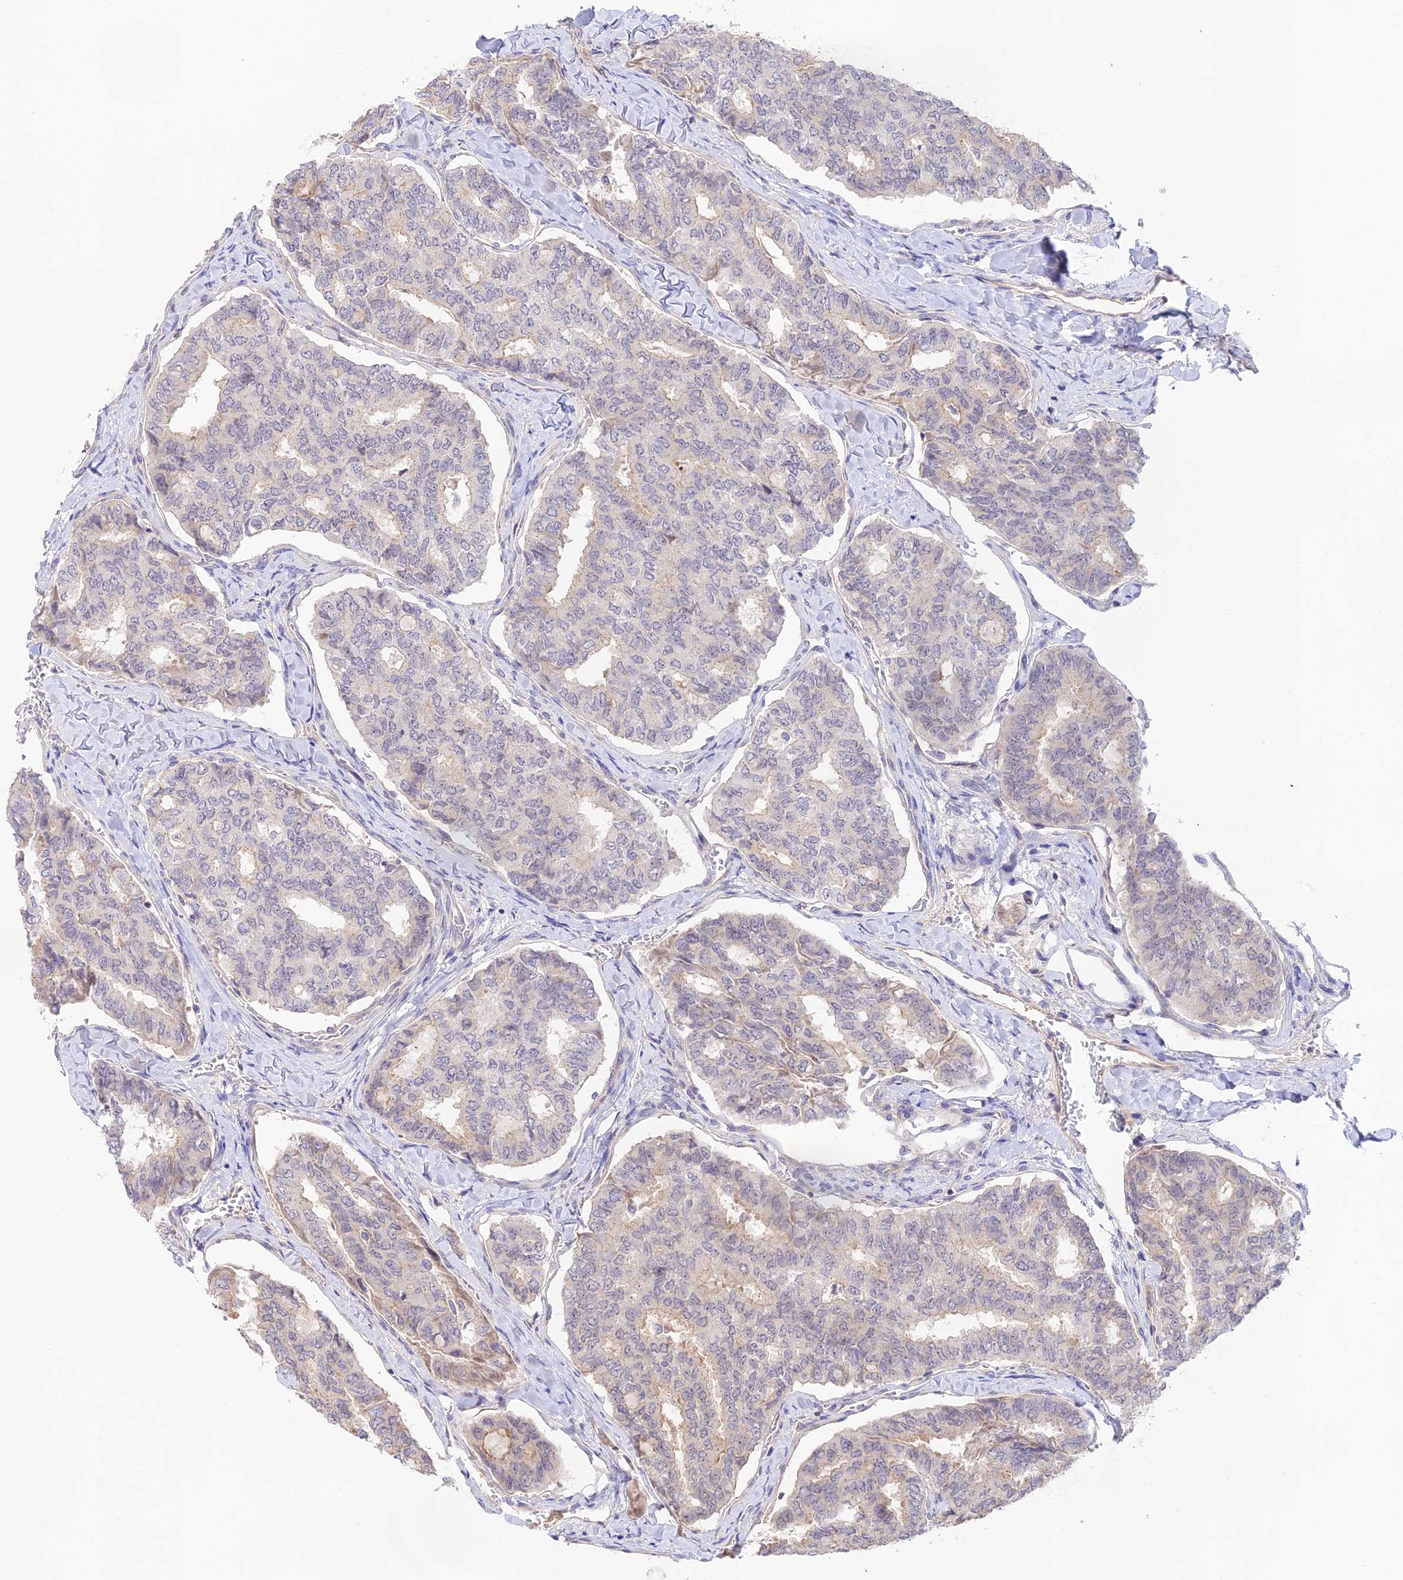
{"staining": {"intensity": "negative", "quantity": "none", "location": "none"}, "tissue": "thyroid cancer", "cell_type": "Tumor cells", "image_type": "cancer", "snomed": [{"axis": "morphology", "description": "Papillary adenocarcinoma, NOS"}, {"axis": "topography", "description": "Thyroid gland"}], "caption": "Immunohistochemistry (IHC) of human thyroid papillary adenocarcinoma reveals no staining in tumor cells.", "gene": "CAMSAP3", "patient": {"sex": "female", "age": 35}}